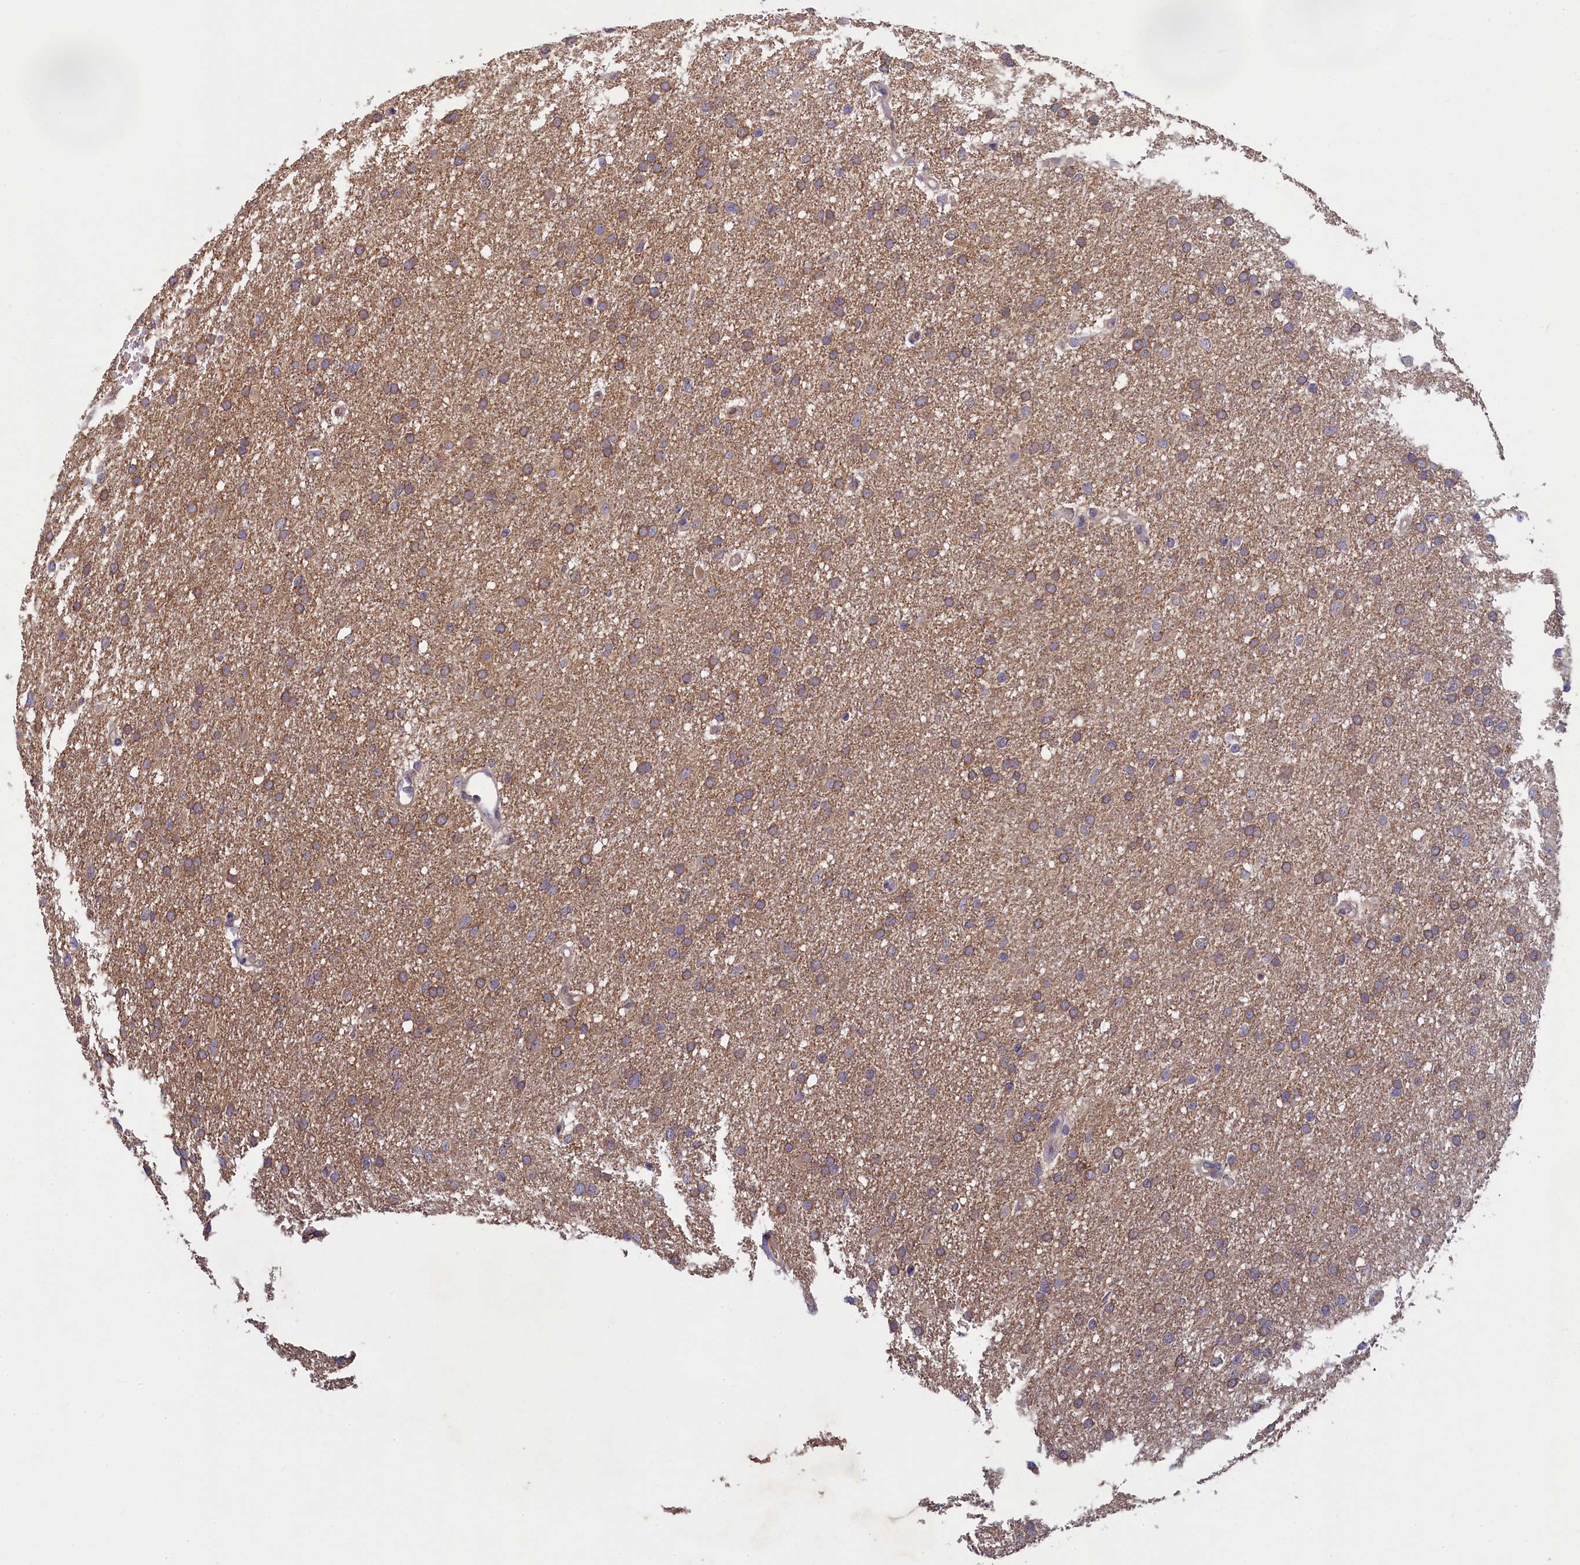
{"staining": {"intensity": "weak", "quantity": "25%-75%", "location": "cytoplasmic/membranous"}, "tissue": "glioma", "cell_type": "Tumor cells", "image_type": "cancer", "snomed": [{"axis": "morphology", "description": "Glioma, malignant, High grade"}, {"axis": "topography", "description": "Cerebral cortex"}], "caption": "Glioma tissue reveals weak cytoplasmic/membranous expression in approximately 25%-75% of tumor cells", "gene": "NUDT6", "patient": {"sex": "female", "age": 36}}